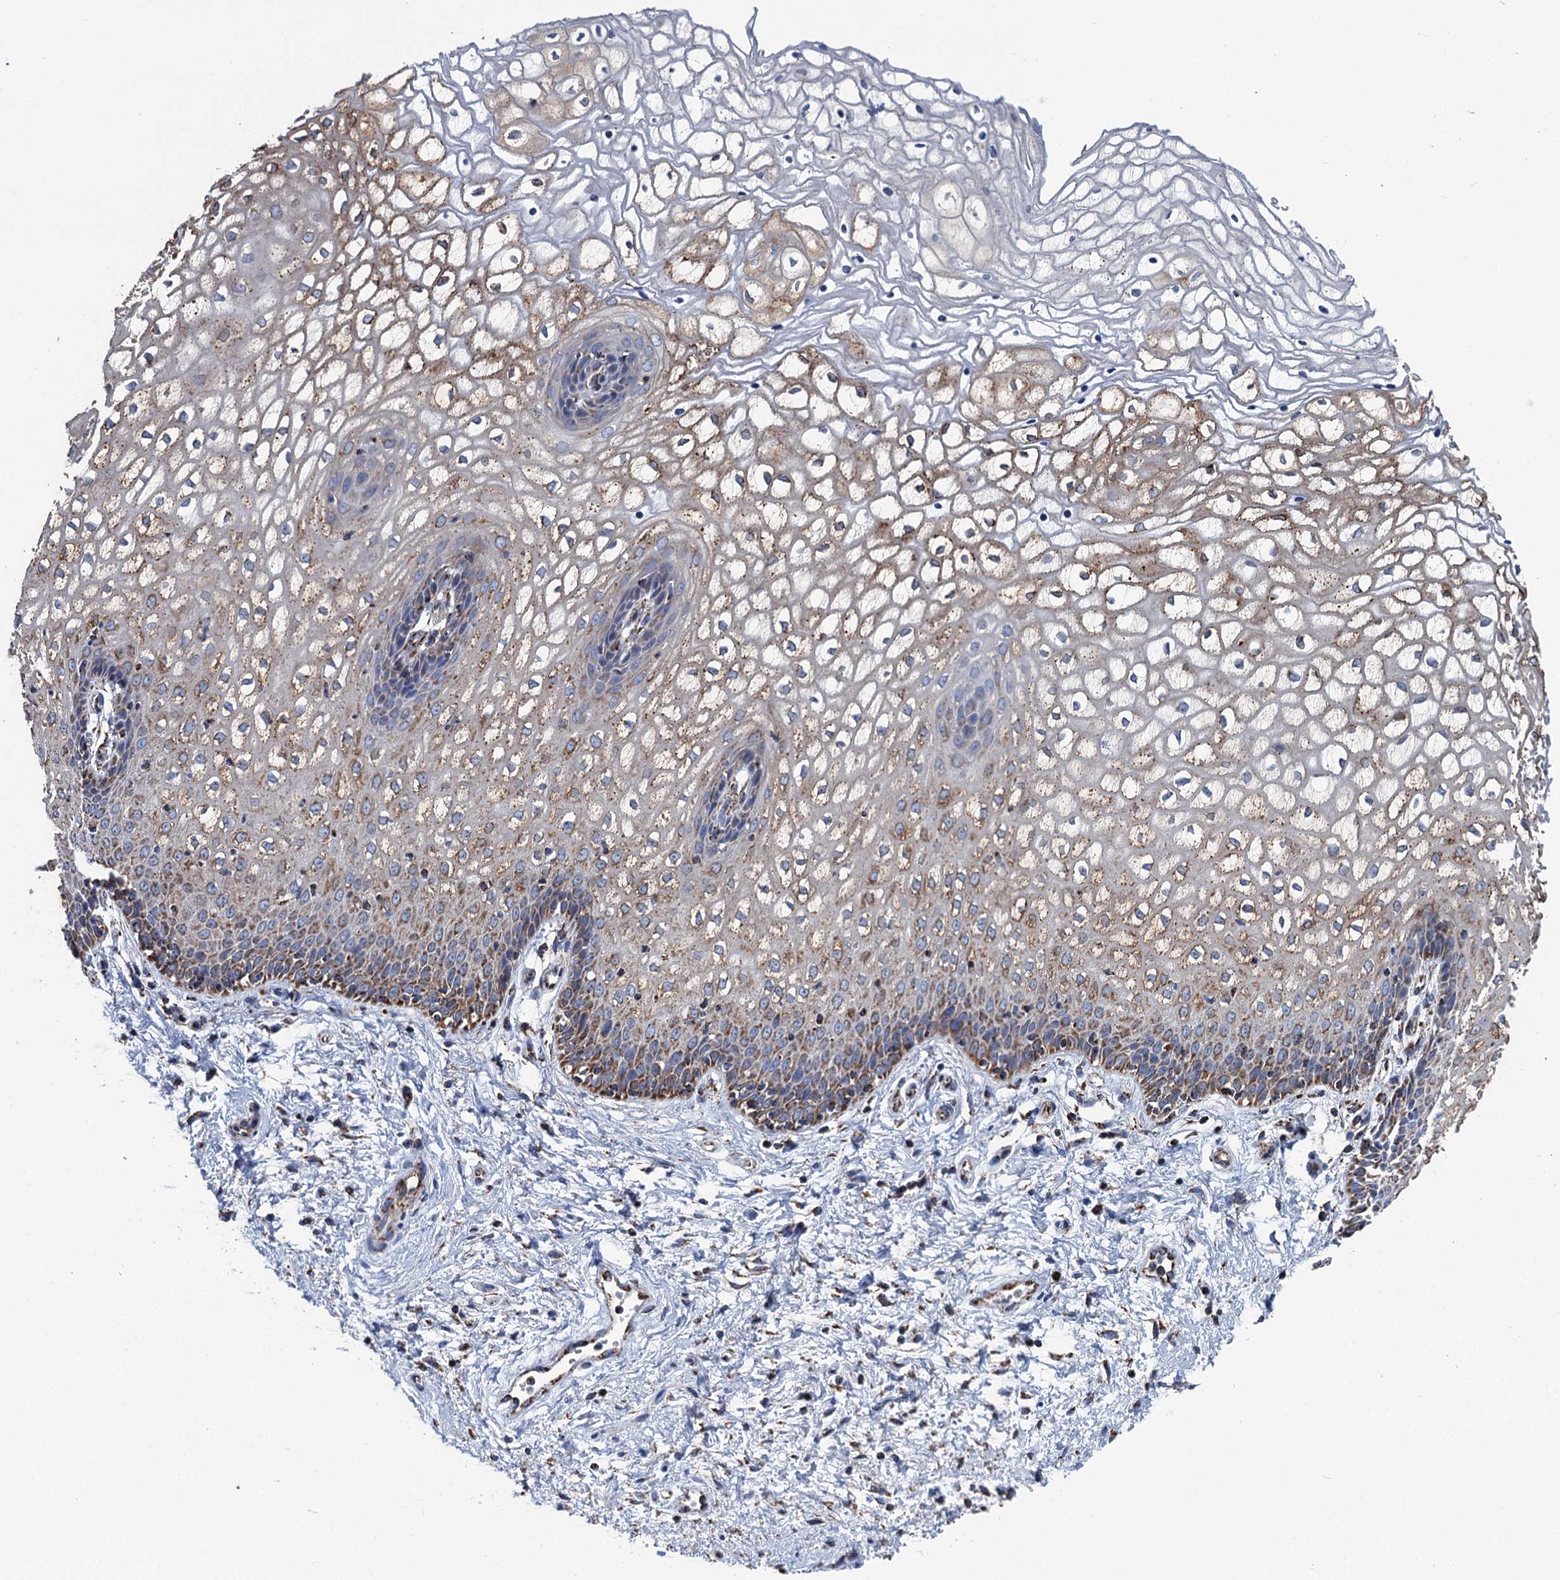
{"staining": {"intensity": "moderate", "quantity": ">75%", "location": "cytoplasmic/membranous"}, "tissue": "vagina", "cell_type": "Squamous epithelial cells", "image_type": "normal", "snomed": [{"axis": "morphology", "description": "Normal tissue, NOS"}, {"axis": "topography", "description": "Vagina"}], "caption": "Immunohistochemistry (IHC) staining of benign vagina, which reveals medium levels of moderate cytoplasmic/membranous expression in approximately >75% of squamous epithelial cells indicating moderate cytoplasmic/membranous protein staining. The staining was performed using DAB (3,3'-diaminobenzidine) (brown) for protein detection and nuclei were counterstained in hematoxylin (blue).", "gene": "IVD", "patient": {"sex": "female", "age": 34}}